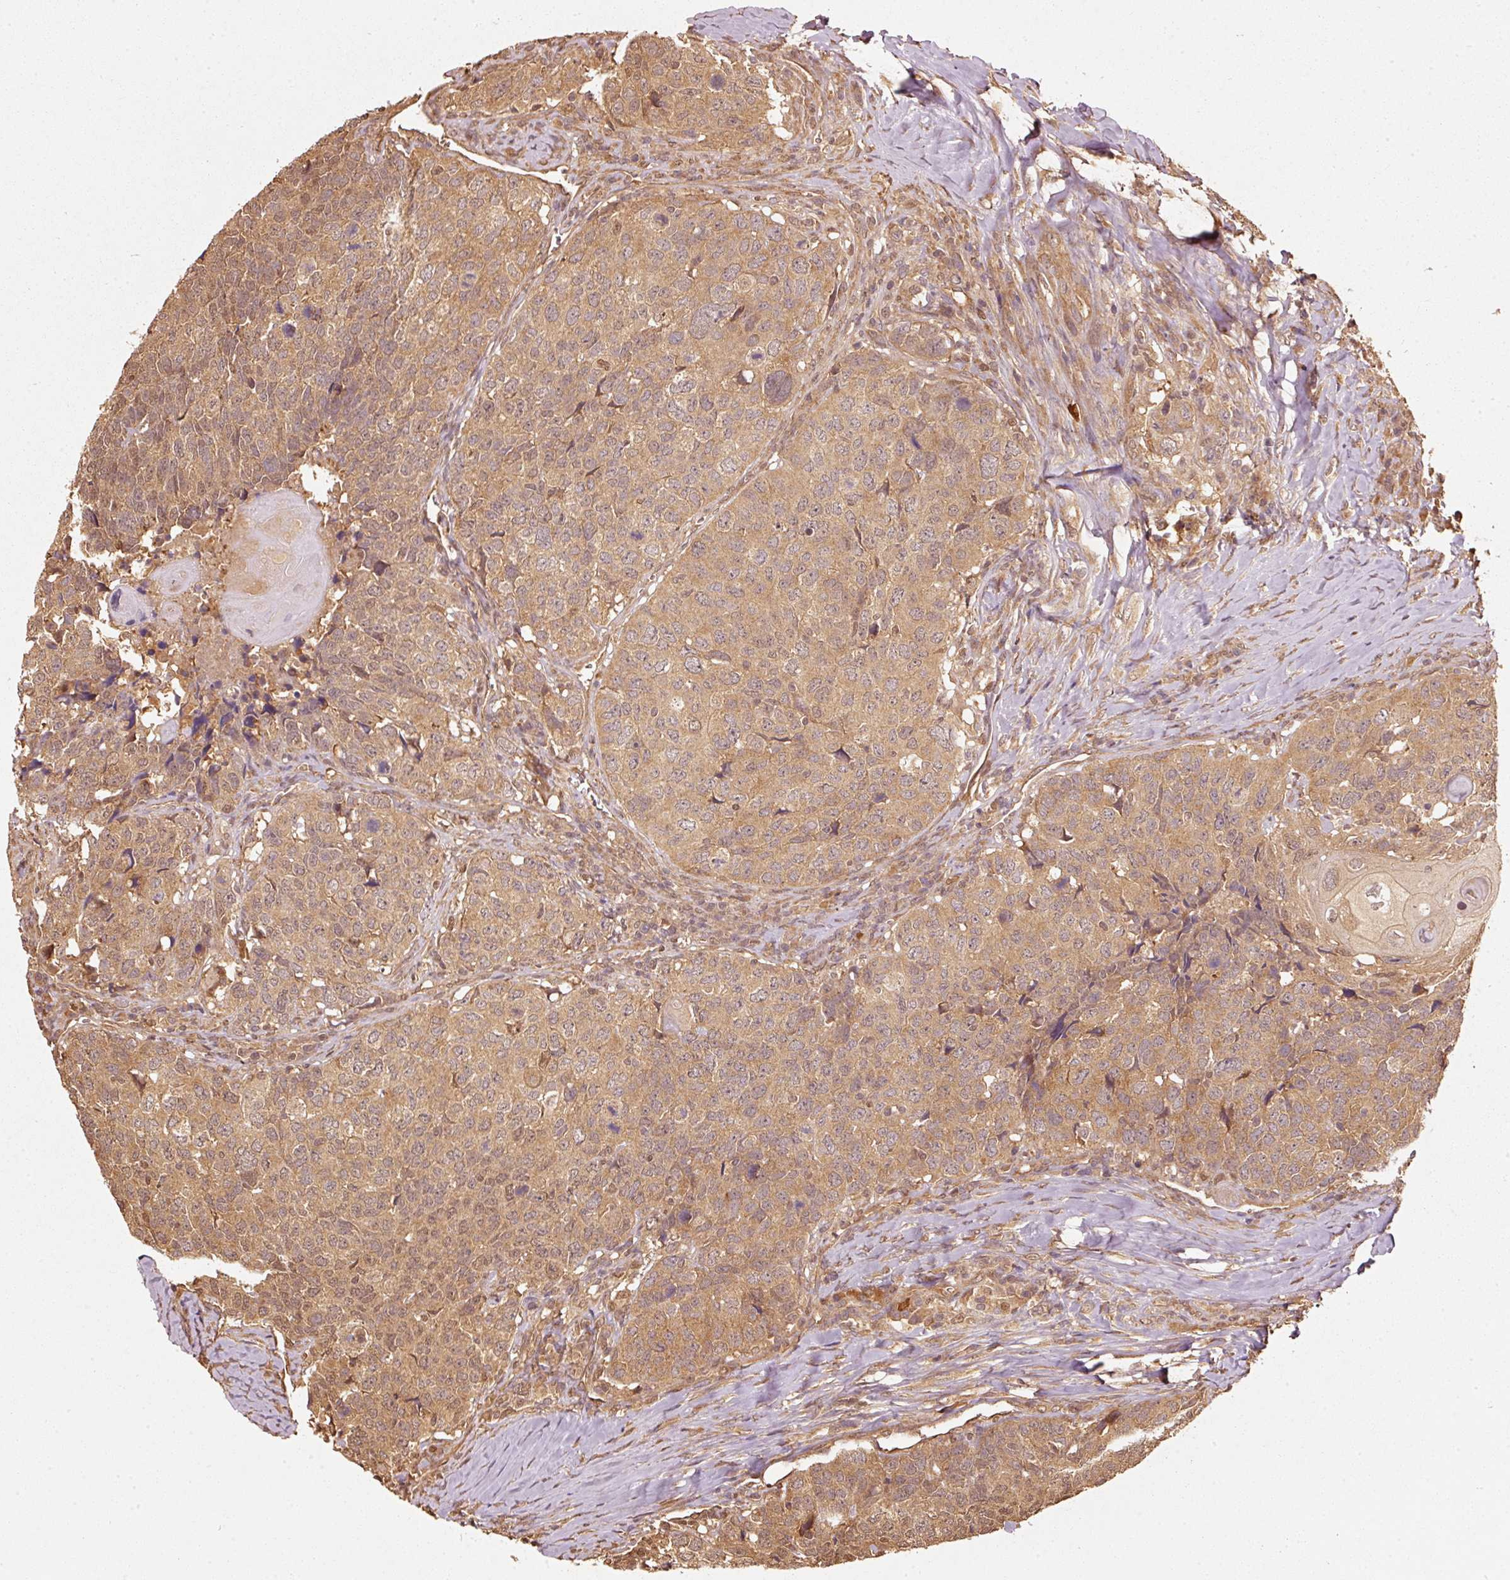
{"staining": {"intensity": "moderate", "quantity": ">75%", "location": "cytoplasmic/membranous"}, "tissue": "head and neck cancer", "cell_type": "Tumor cells", "image_type": "cancer", "snomed": [{"axis": "morphology", "description": "Squamous cell carcinoma, NOS"}, {"axis": "topography", "description": "Head-Neck"}], "caption": "This image shows immunohistochemistry (IHC) staining of human head and neck cancer, with medium moderate cytoplasmic/membranous expression in about >75% of tumor cells.", "gene": "STAU1", "patient": {"sex": "male", "age": 66}}